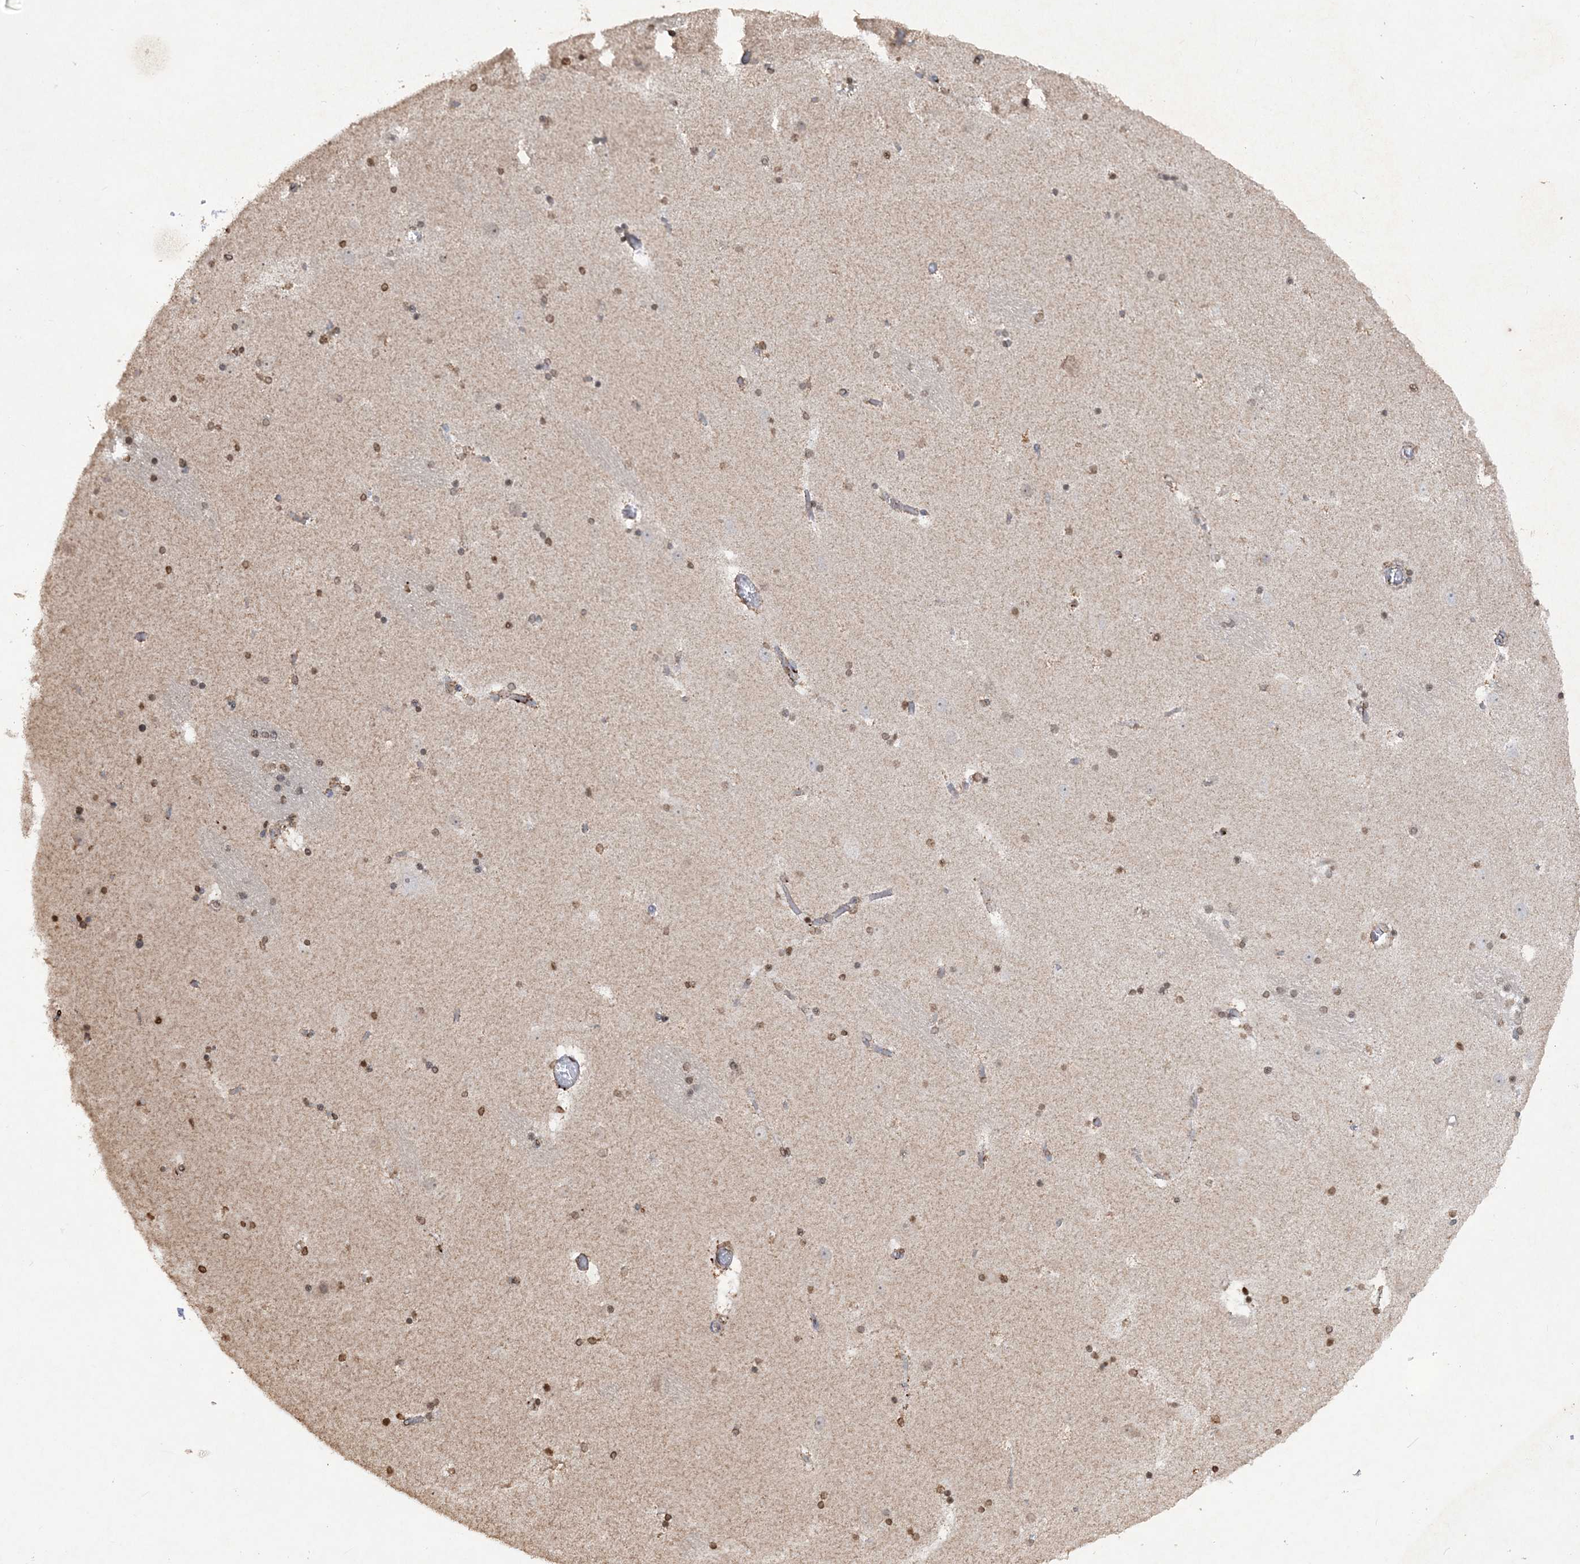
{"staining": {"intensity": "moderate", "quantity": ">75%", "location": "cytoplasmic/membranous"}, "tissue": "caudate", "cell_type": "Glial cells", "image_type": "normal", "snomed": [{"axis": "morphology", "description": "Normal tissue, NOS"}, {"axis": "topography", "description": "Lateral ventricle wall"}], "caption": "Immunohistochemistry (DAB) staining of unremarkable human caudate reveals moderate cytoplasmic/membranous protein positivity in about >75% of glial cells. (Stains: DAB (3,3'-diaminobenzidine) in brown, nuclei in blue, Microscopy: brightfield microscopy at high magnification).", "gene": "TTC7A", "patient": {"sex": "male", "age": 45}}